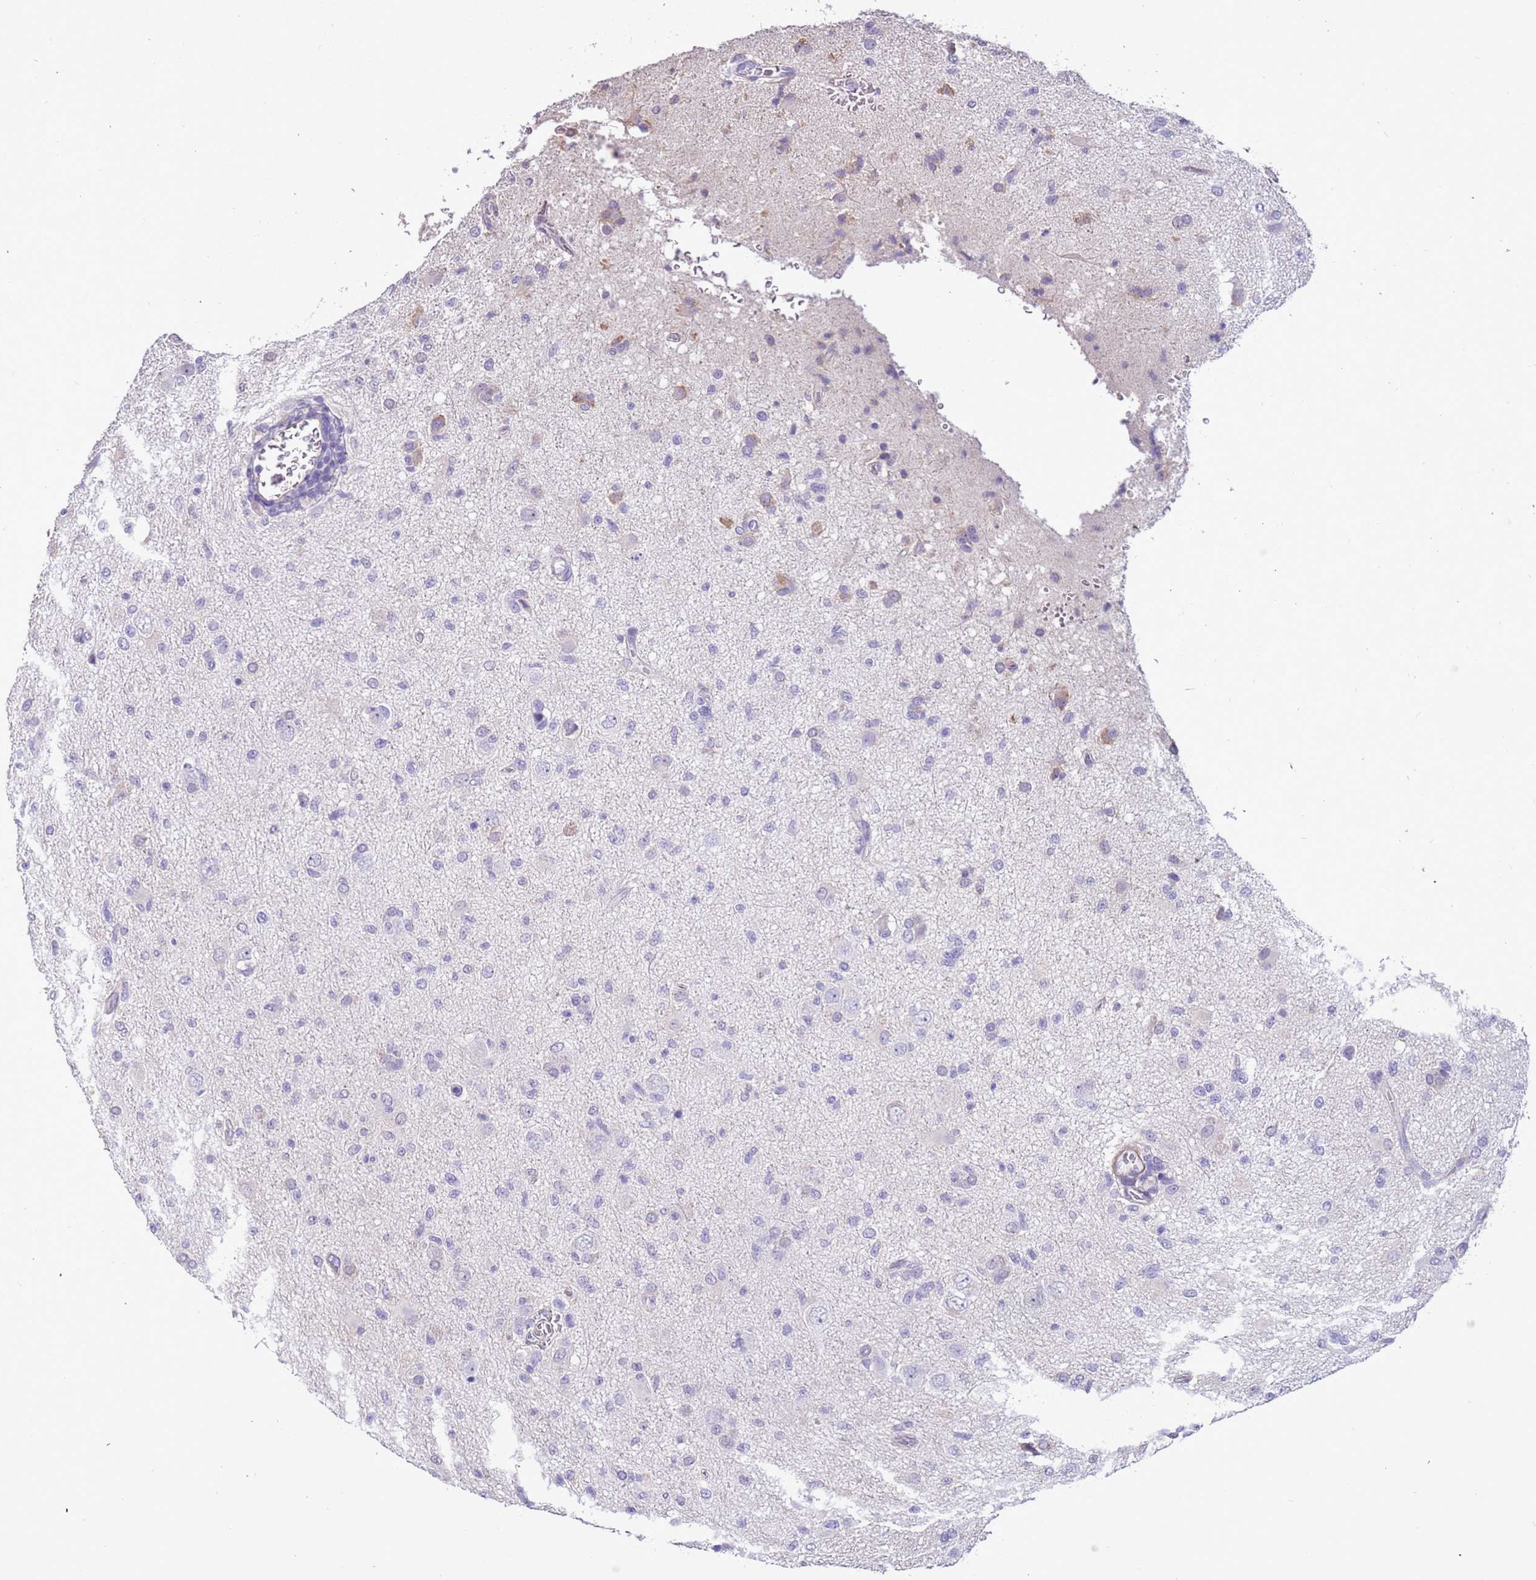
{"staining": {"intensity": "negative", "quantity": "none", "location": "none"}, "tissue": "glioma", "cell_type": "Tumor cells", "image_type": "cancer", "snomed": [{"axis": "morphology", "description": "Glioma, malignant, High grade"}, {"axis": "topography", "description": "Brain"}], "caption": "Immunohistochemistry photomicrograph of neoplastic tissue: glioma stained with DAB demonstrates no significant protein positivity in tumor cells.", "gene": "PCGF2", "patient": {"sex": "female", "age": 57}}